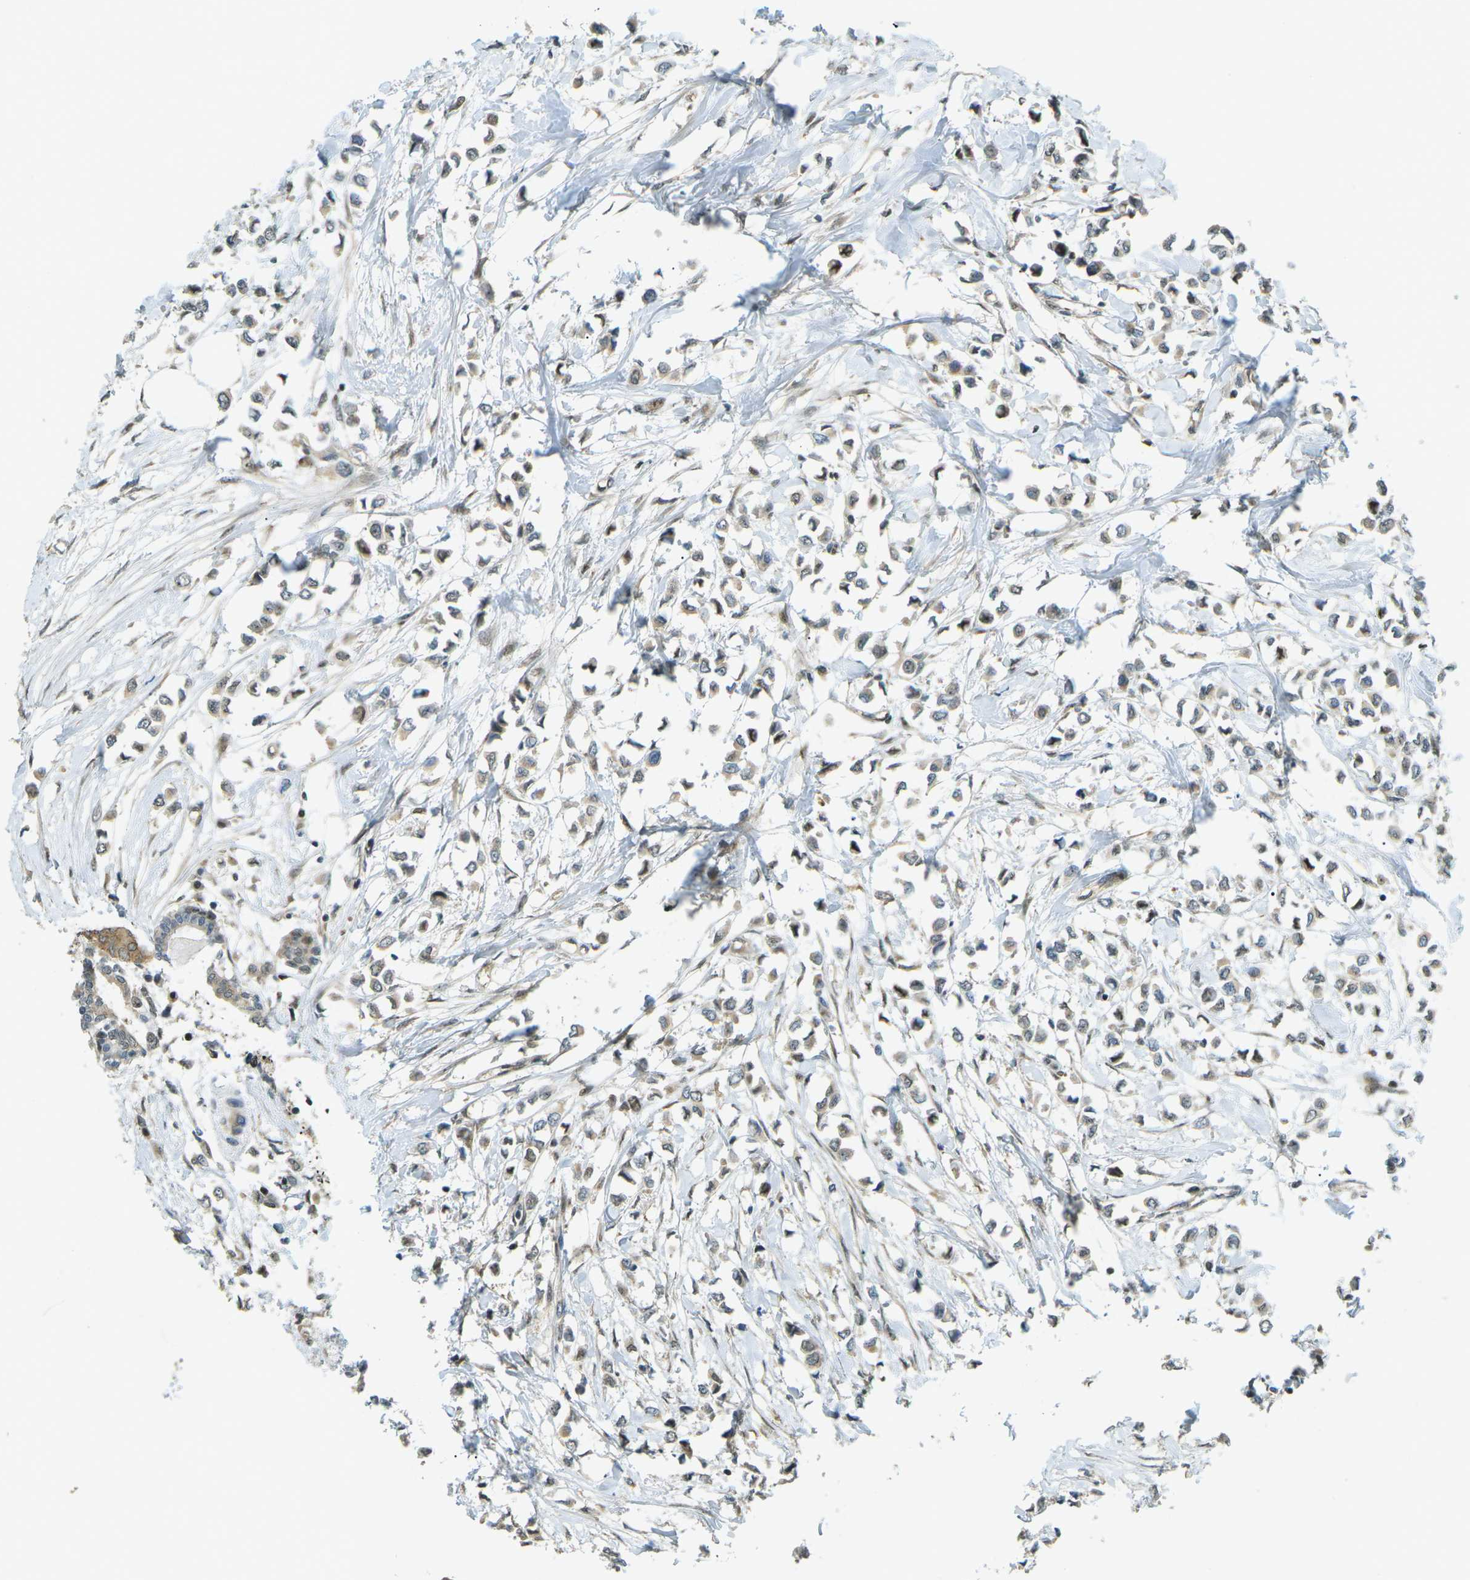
{"staining": {"intensity": "weak", "quantity": ">75%", "location": "cytoplasmic/membranous"}, "tissue": "breast cancer", "cell_type": "Tumor cells", "image_type": "cancer", "snomed": [{"axis": "morphology", "description": "Lobular carcinoma"}, {"axis": "topography", "description": "Breast"}], "caption": "Breast lobular carcinoma was stained to show a protein in brown. There is low levels of weak cytoplasmic/membranous staining in approximately >75% of tumor cells.", "gene": "CCDC186", "patient": {"sex": "female", "age": 51}}